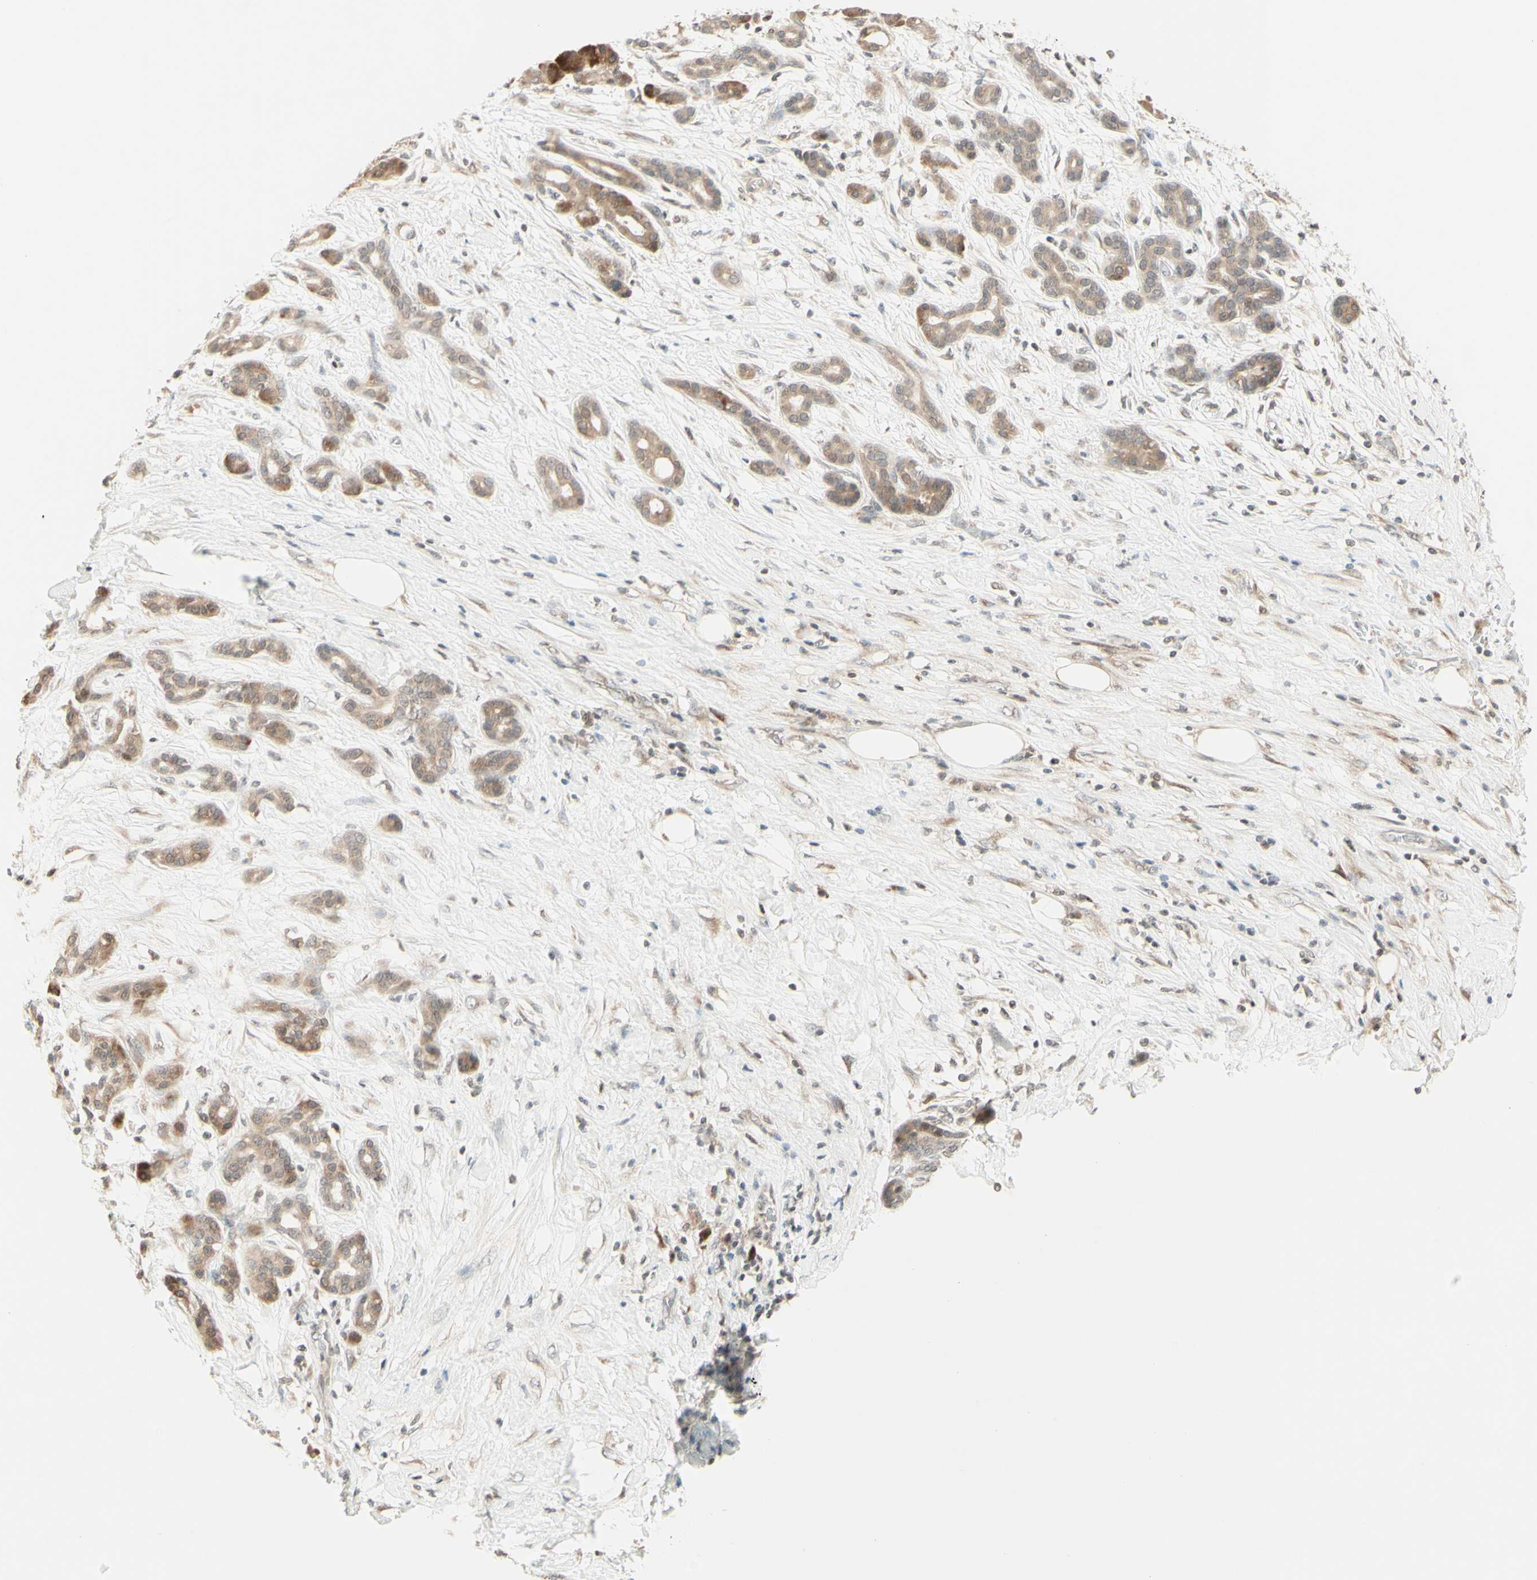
{"staining": {"intensity": "moderate", "quantity": "25%-75%", "location": "cytoplasmic/membranous"}, "tissue": "pancreatic cancer", "cell_type": "Tumor cells", "image_type": "cancer", "snomed": [{"axis": "morphology", "description": "Adenocarcinoma, NOS"}, {"axis": "topography", "description": "Pancreas"}], "caption": "This is an image of immunohistochemistry staining of pancreatic adenocarcinoma, which shows moderate positivity in the cytoplasmic/membranous of tumor cells.", "gene": "ZW10", "patient": {"sex": "male", "age": 41}}